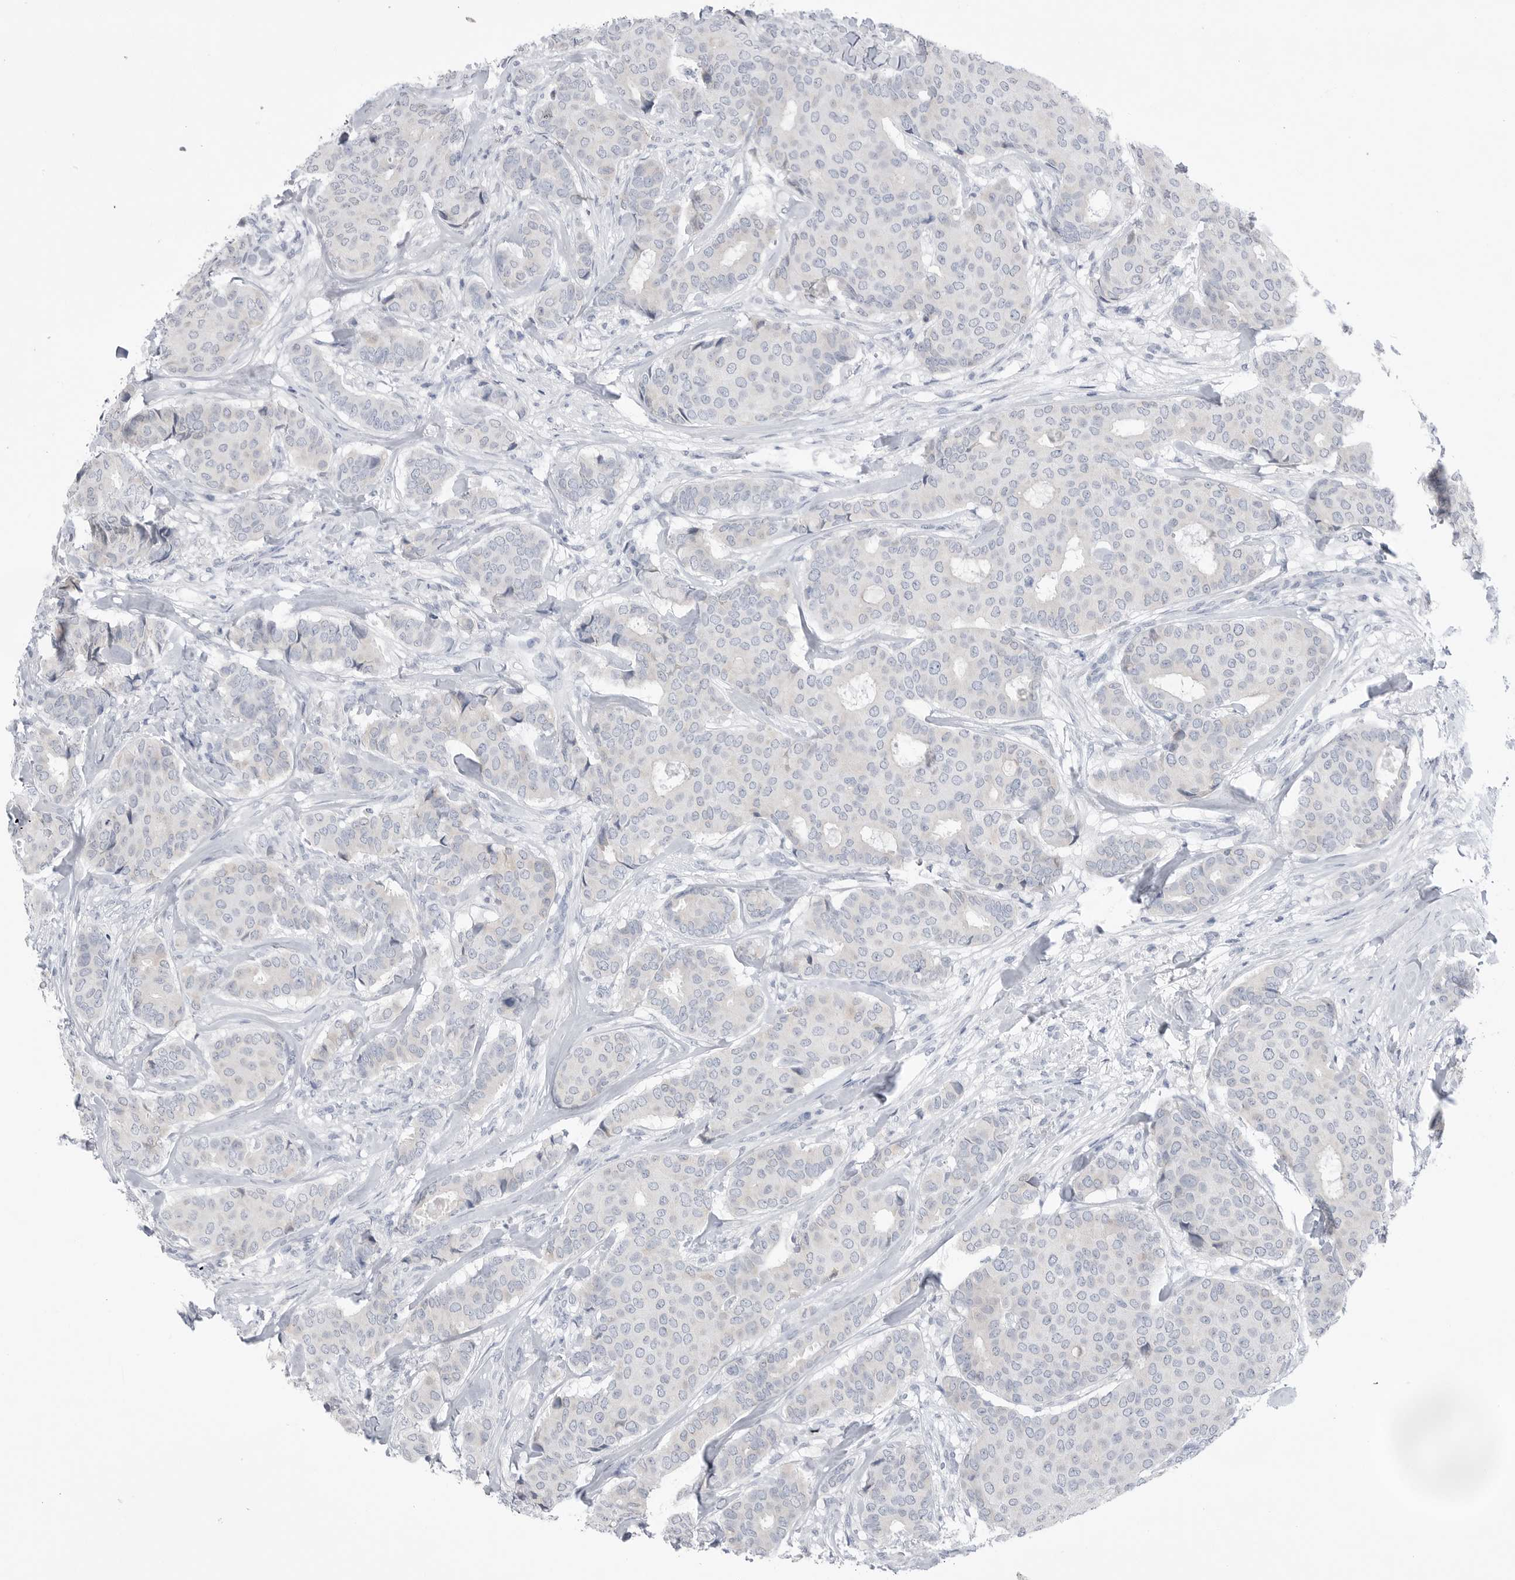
{"staining": {"intensity": "negative", "quantity": "none", "location": "none"}, "tissue": "breast cancer", "cell_type": "Tumor cells", "image_type": "cancer", "snomed": [{"axis": "morphology", "description": "Duct carcinoma"}, {"axis": "topography", "description": "Breast"}], "caption": "Intraductal carcinoma (breast) was stained to show a protein in brown. There is no significant expression in tumor cells.", "gene": "ABHD12", "patient": {"sex": "female", "age": 75}}